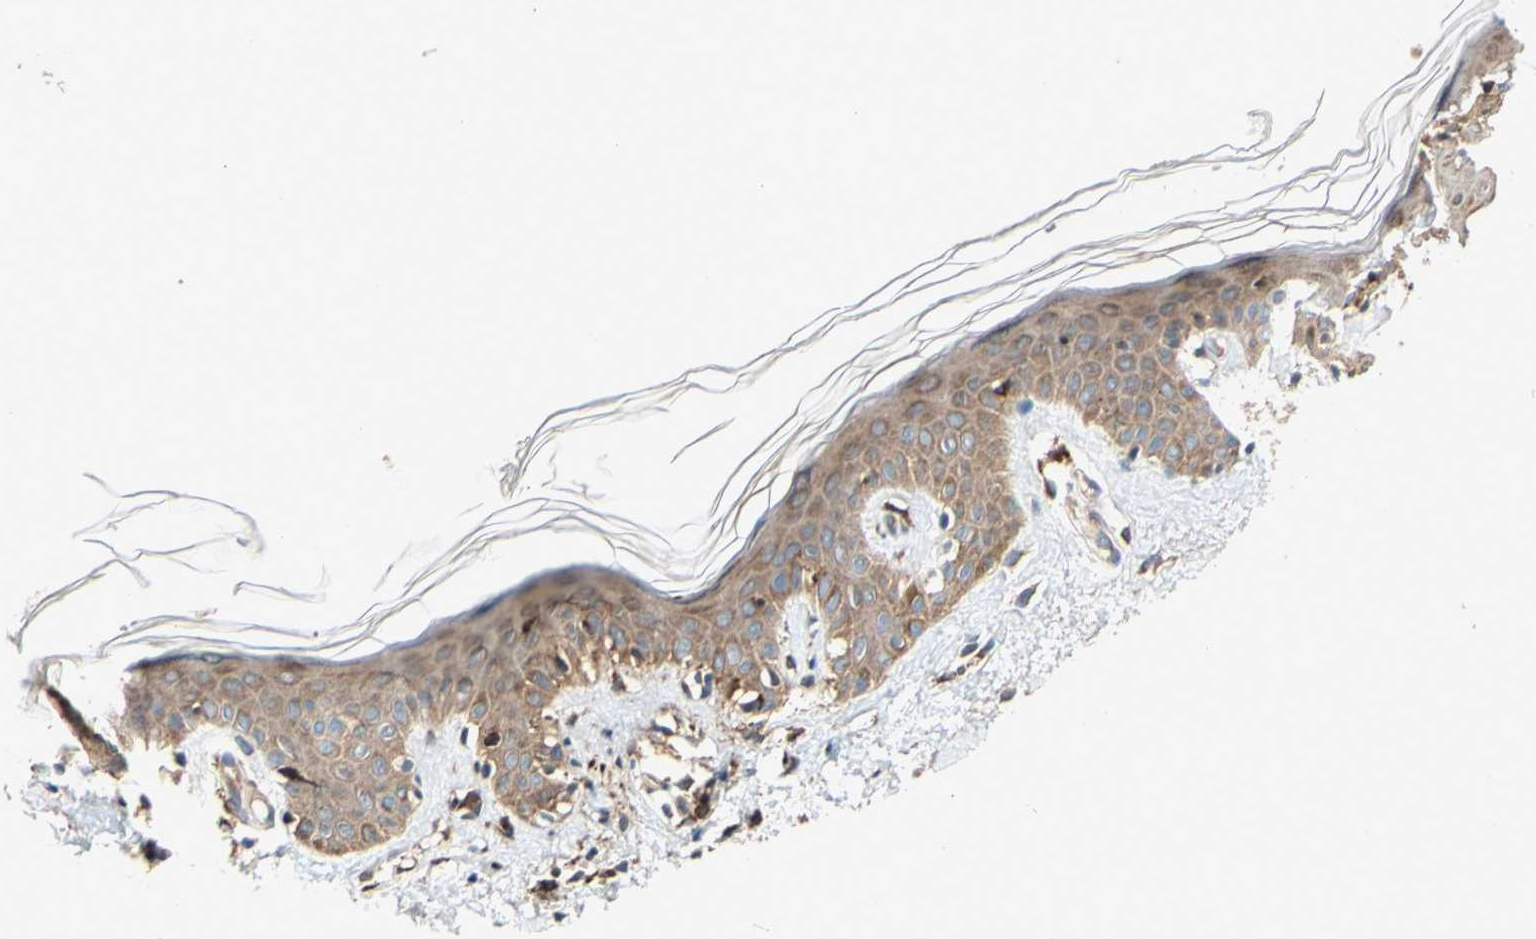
{"staining": {"intensity": "weak", "quantity": ">75%", "location": "cytoplasmic/membranous"}, "tissue": "skin", "cell_type": "Fibroblasts", "image_type": "normal", "snomed": [{"axis": "morphology", "description": "Normal tissue, NOS"}, {"axis": "topography", "description": "Skin"}], "caption": "Weak cytoplasmic/membranous staining for a protein is seen in approximately >75% of fibroblasts of normal skin using IHC.", "gene": "ANKHD1", "patient": {"sex": "male", "age": 67}}